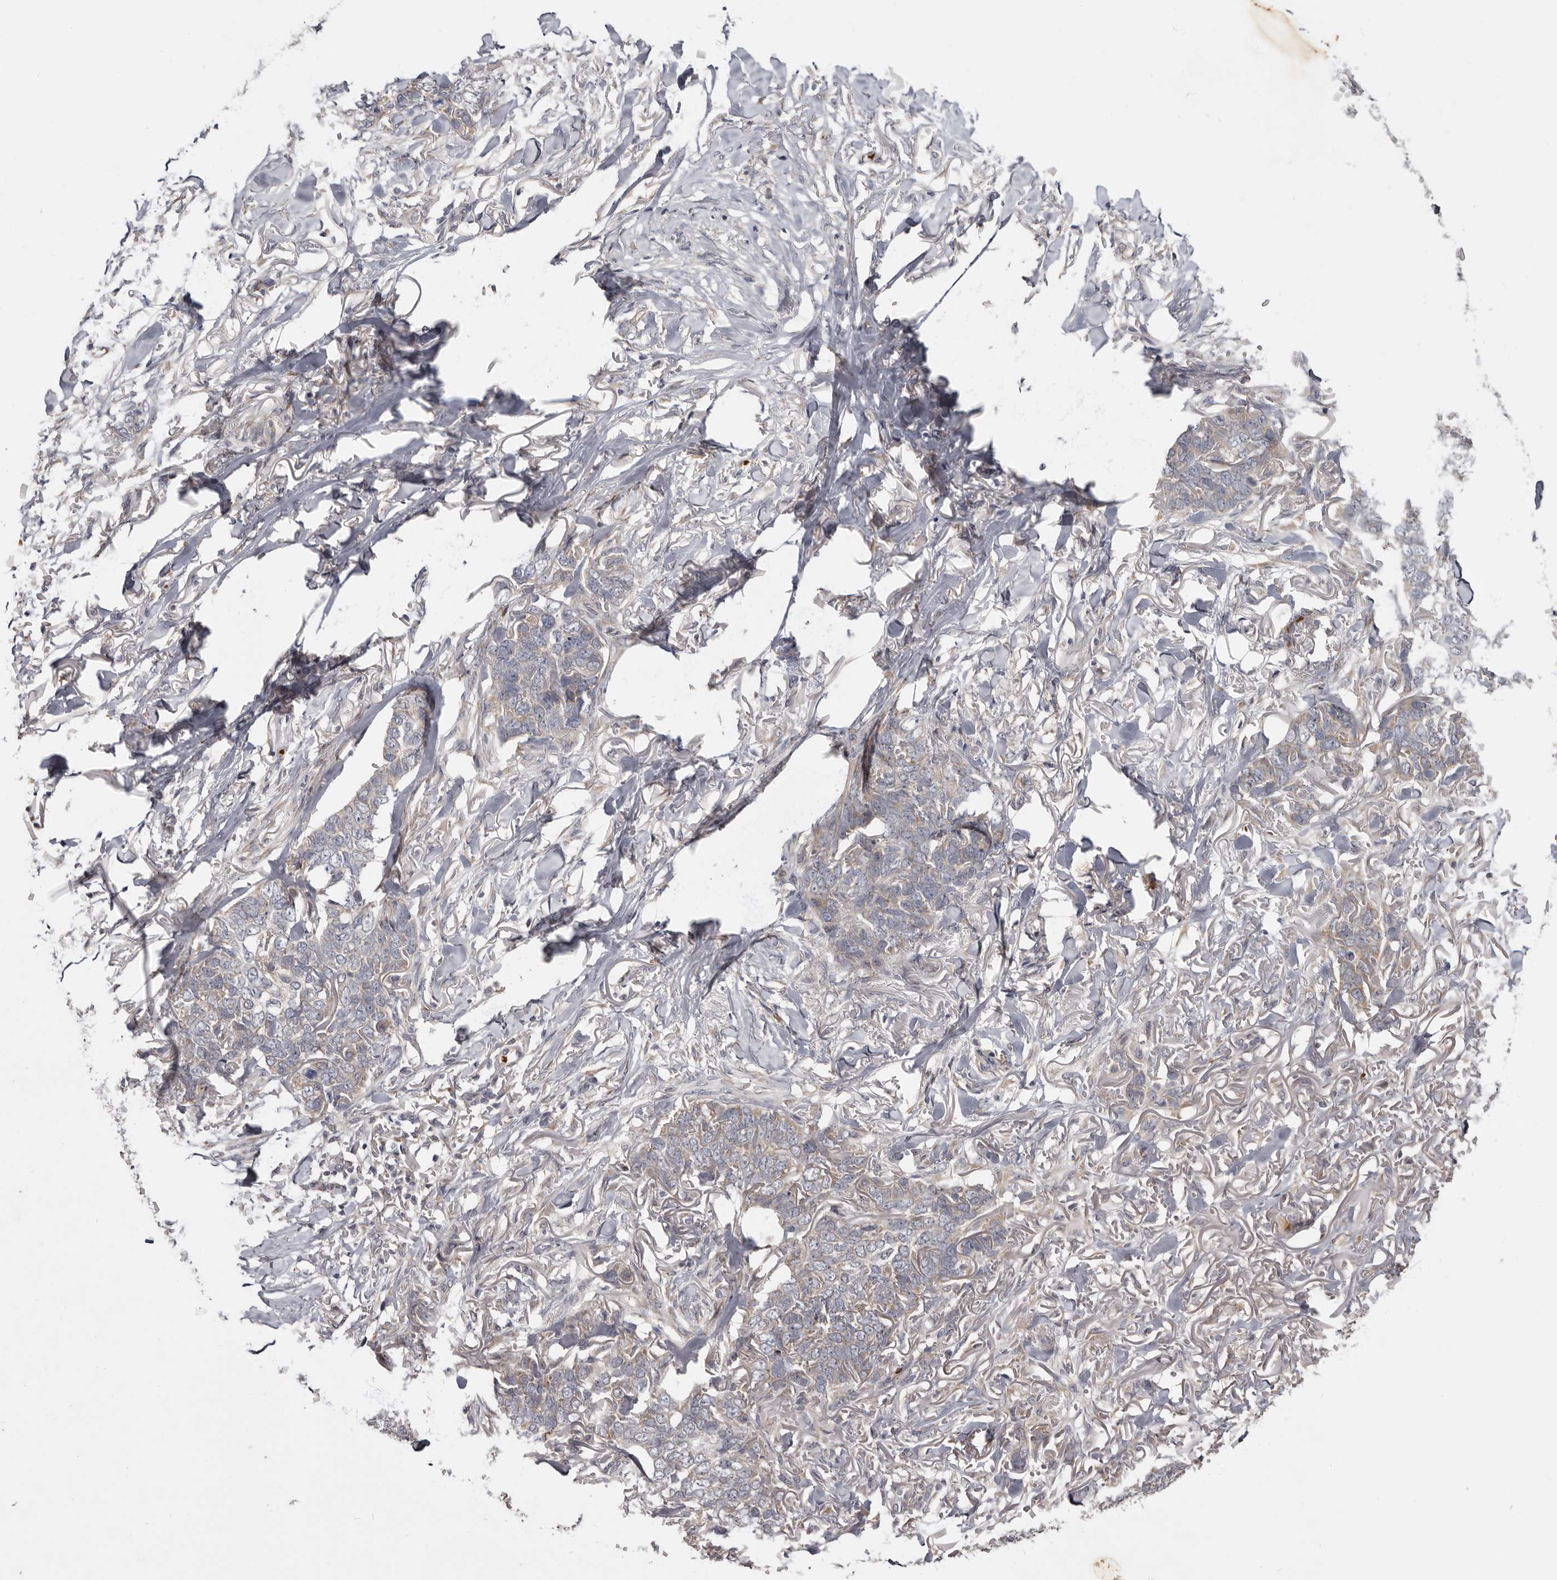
{"staining": {"intensity": "weak", "quantity": "25%-75%", "location": "cytoplasmic/membranous"}, "tissue": "skin cancer", "cell_type": "Tumor cells", "image_type": "cancer", "snomed": [{"axis": "morphology", "description": "Normal tissue, NOS"}, {"axis": "morphology", "description": "Basal cell carcinoma"}, {"axis": "topography", "description": "Skin"}], "caption": "Tumor cells show low levels of weak cytoplasmic/membranous positivity in approximately 25%-75% of cells in human skin cancer (basal cell carcinoma).", "gene": "NENF", "patient": {"sex": "male", "age": 77}}